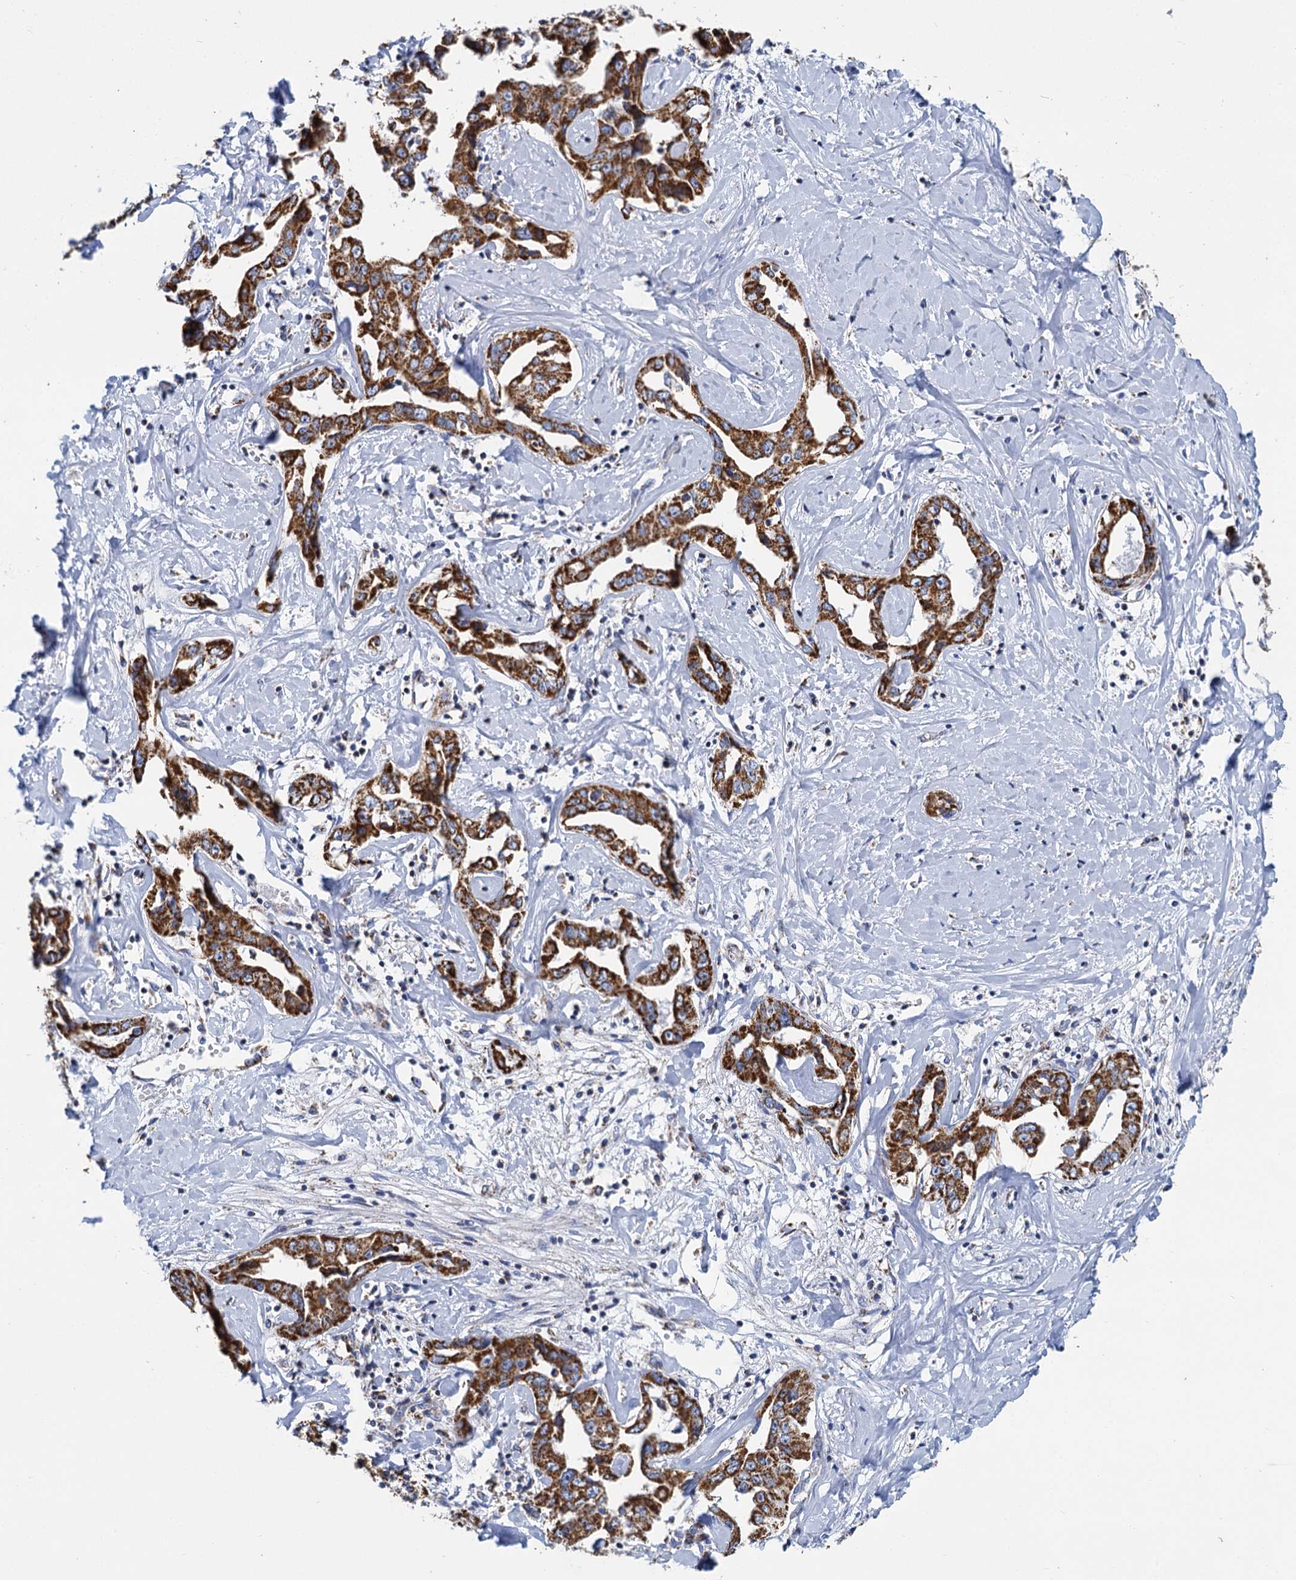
{"staining": {"intensity": "strong", "quantity": ">75%", "location": "cytoplasmic/membranous"}, "tissue": "liver cancer", "cell_type": "Tumor cells", "image_type": "cancer", "snomed": [{"axis": "morphology", "description": "Cholangiocarcinoma"}, {"axis": "topography", "description": "Liver"}], "caption": "The histopathology image demonstrates immunohistochemical staining of liver cholangiocarcinoma. There is strong cytoplasmic/membranous expression is present in about >75% of tumor cells.", "gene": "CCP110", "patient": {"sex": "male", "age": 59}}